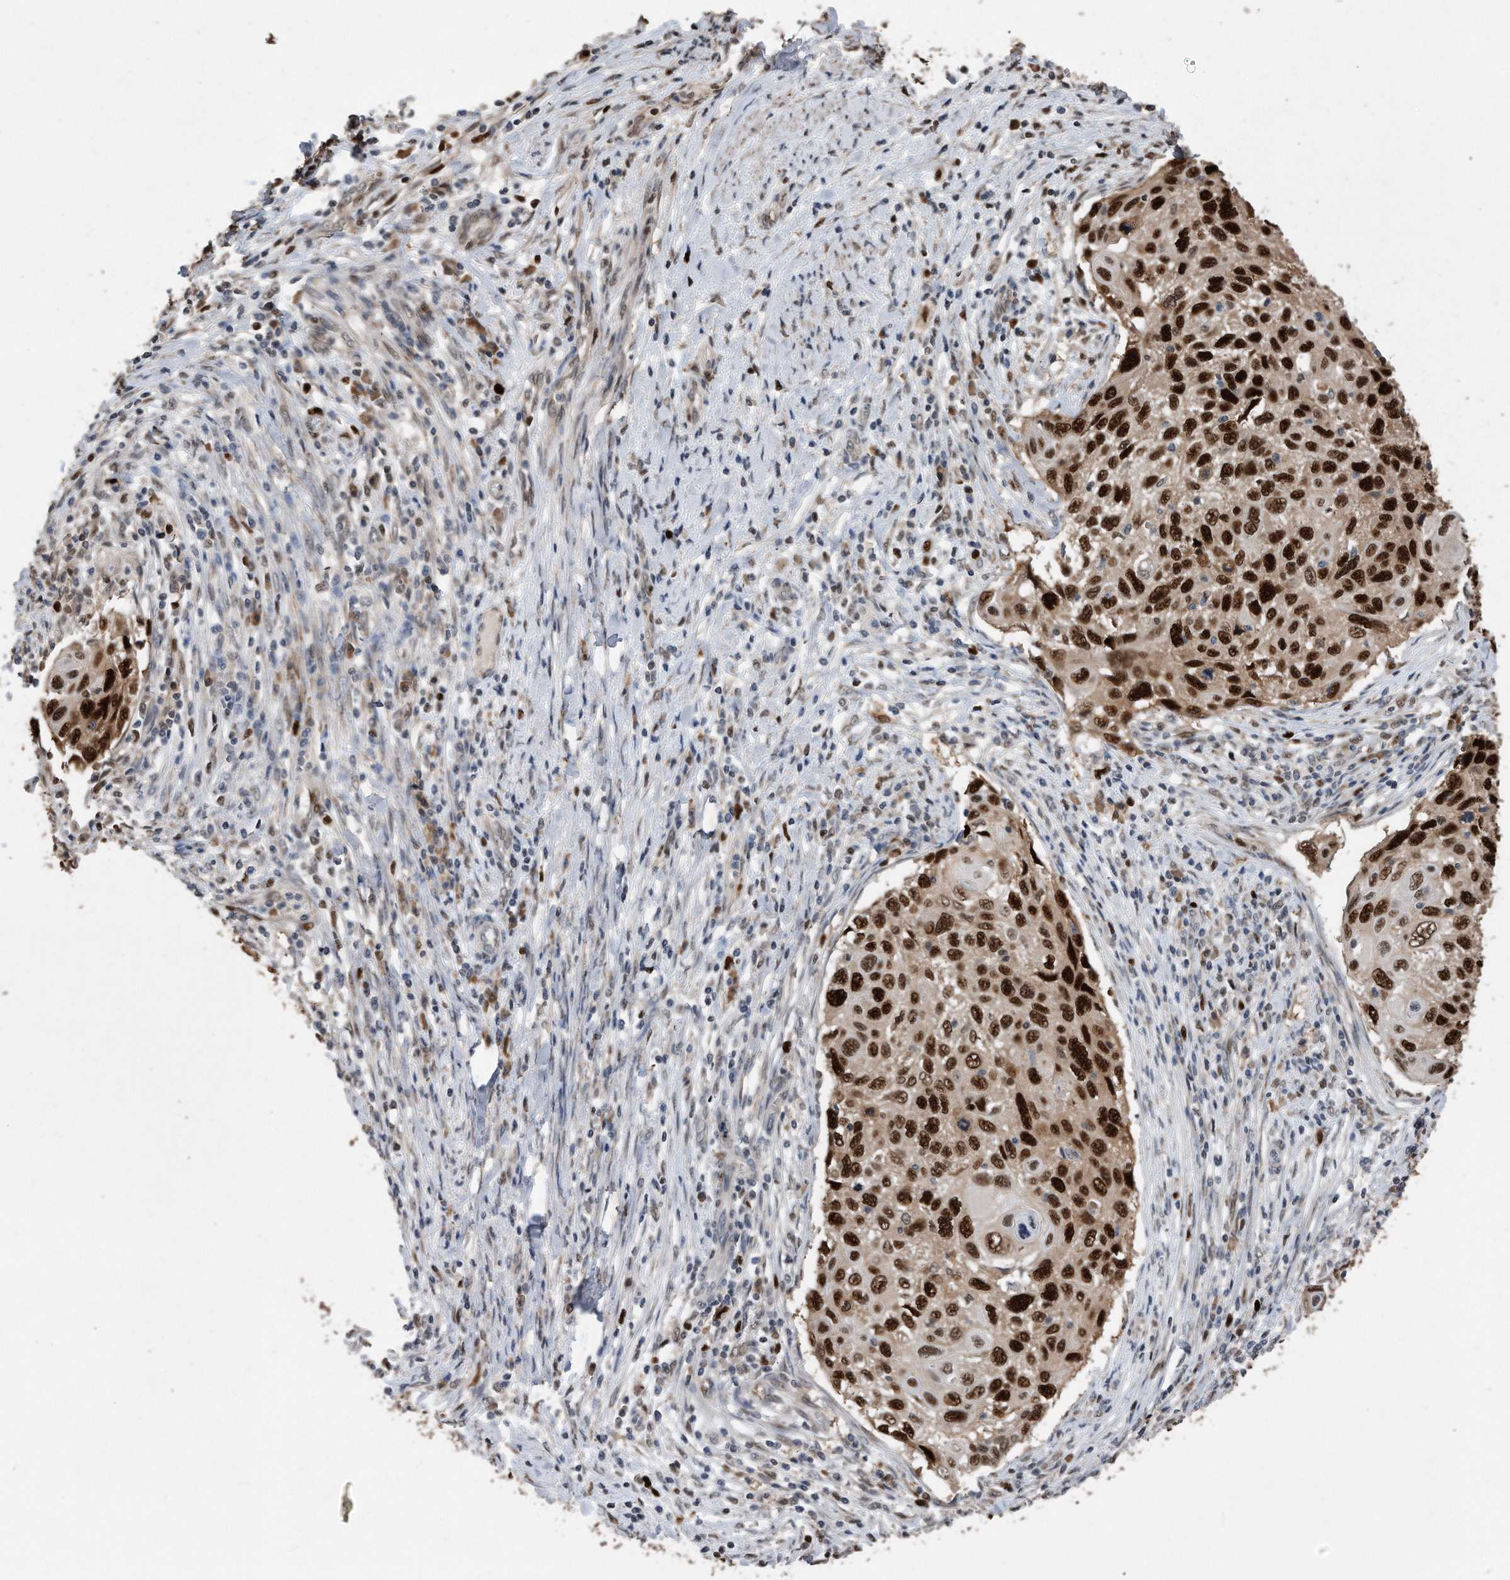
{"staining": {"intensity": "strong", "quantity": ">75%", "location": "nuclear"}, "tissue": "cervical cancer", "cell_type": "Tumor cells", "image_type": "cancer", "snomed": [{"axis": "morphology", "description": "Squamous cell carcinoma, NOS"}, {"axis": "topography", "description": "Cervix"}], "caption": "A brown stain highlights strong nuclear positivity of a protein in cervical cancer tumor cells. Immunohistochemistry stains the protein of interest in brown and the nuclei are stained blue.", "gene": "PCNA", "patient": {"sex": "female", "age": 70}}